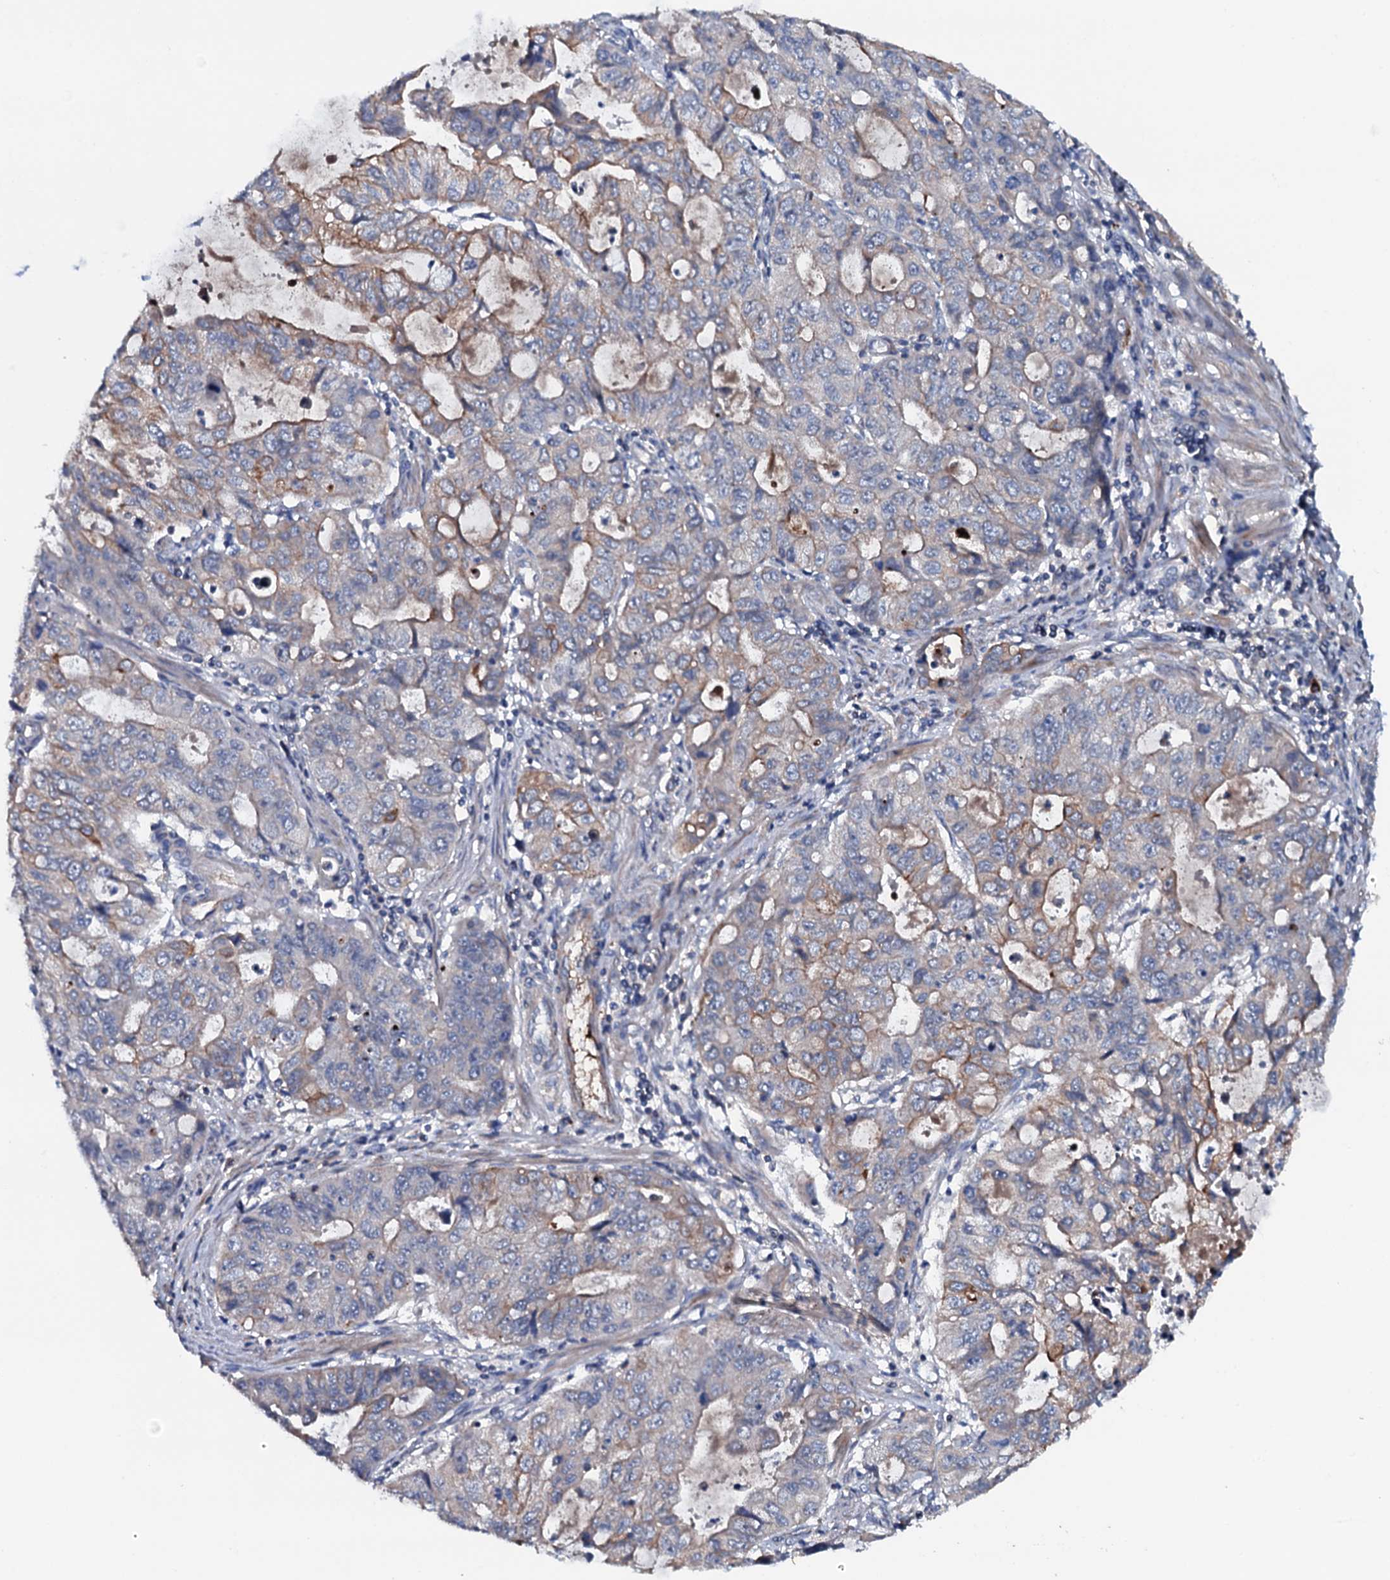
{"staining": {"intensity": "strong", "quantity": "<25%", "location": "cytoplasmic/membranous"}, "tissue": "stomach cancer", "cell_type": "Tumor cells", "image_type": "cancer", "snomed": [{"axis": "morphology", "description": "Adenocarcinoma, NOS"}, {"axis": "topography", "description": "Stomach, upper"}], "caption": "Protein positivity by immunohistochemistry (IHC) demonstrates strong cytoplasmic/membranous positivity in about <25% of tumor cells in stomach adenocarcinoma.", "gene": "NEK1", "patient": {"sex": "female", "age": 52}}